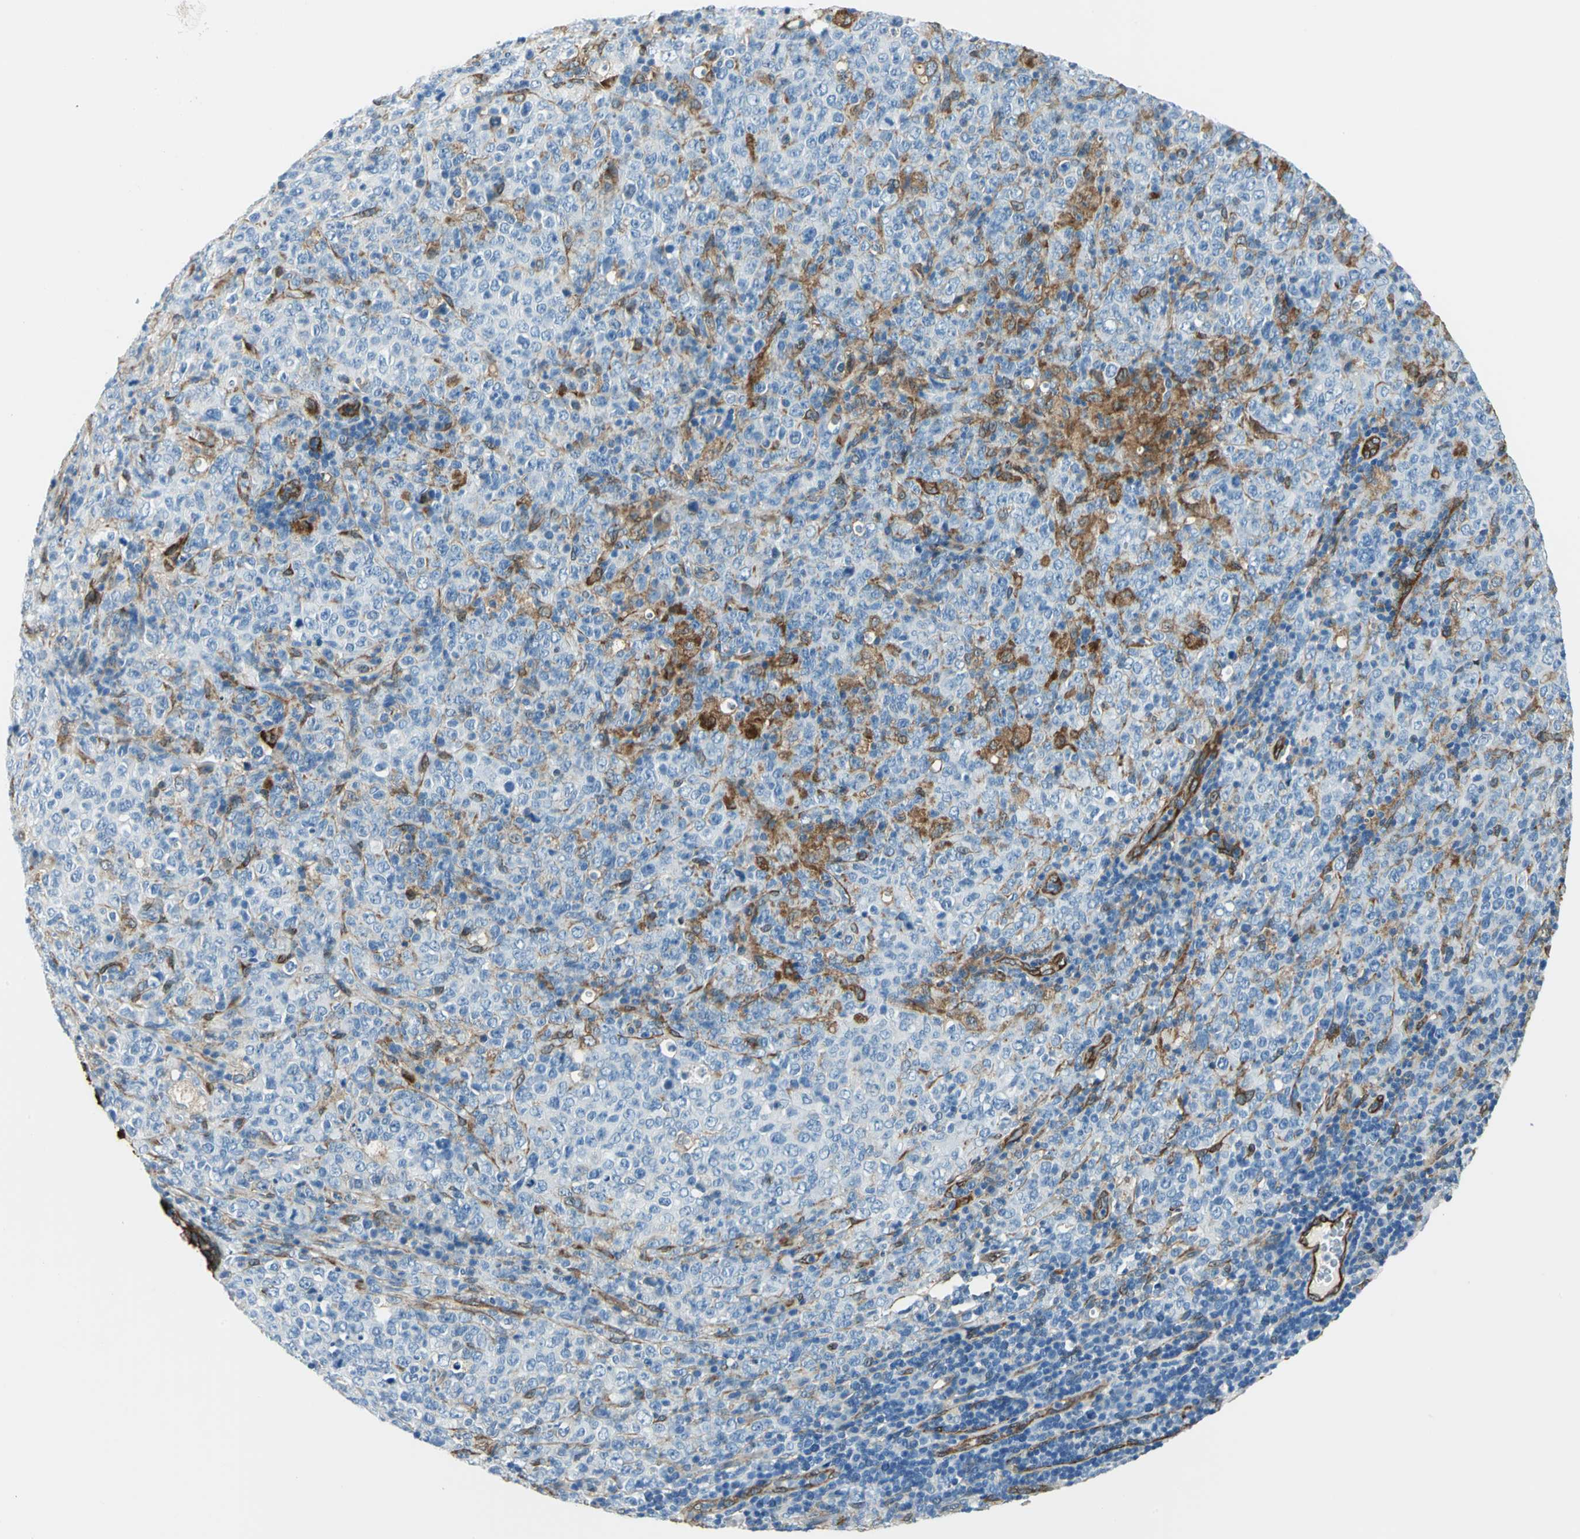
{"staining": {"intensity": "negative", "quantity": "none", "location": "none"}, "tissue": "lymphoma", "cell_type": "Tumor cells", "image_type": "cancer", "snomed": [{"axis": "morphology", "description": "Malignant lymphoma, non-Hodgkin's type, High grade"}, {"axis": "topography", "description": "Tonsil"}], "caption": "Immunohistochemical staining of high-grade malignant lymphoma, non-Hodgkin's type reveals no significant staining in tumor cells. (Stains: DAB (3,3'-diaminobenzidine) immunohistochemistry (IHC) with hematoxylin counter stain, Microscopy: brightfield microscopy at high magnification).", "gene": "HSPB1", "patient": {"sex": "female", "age": 36}}